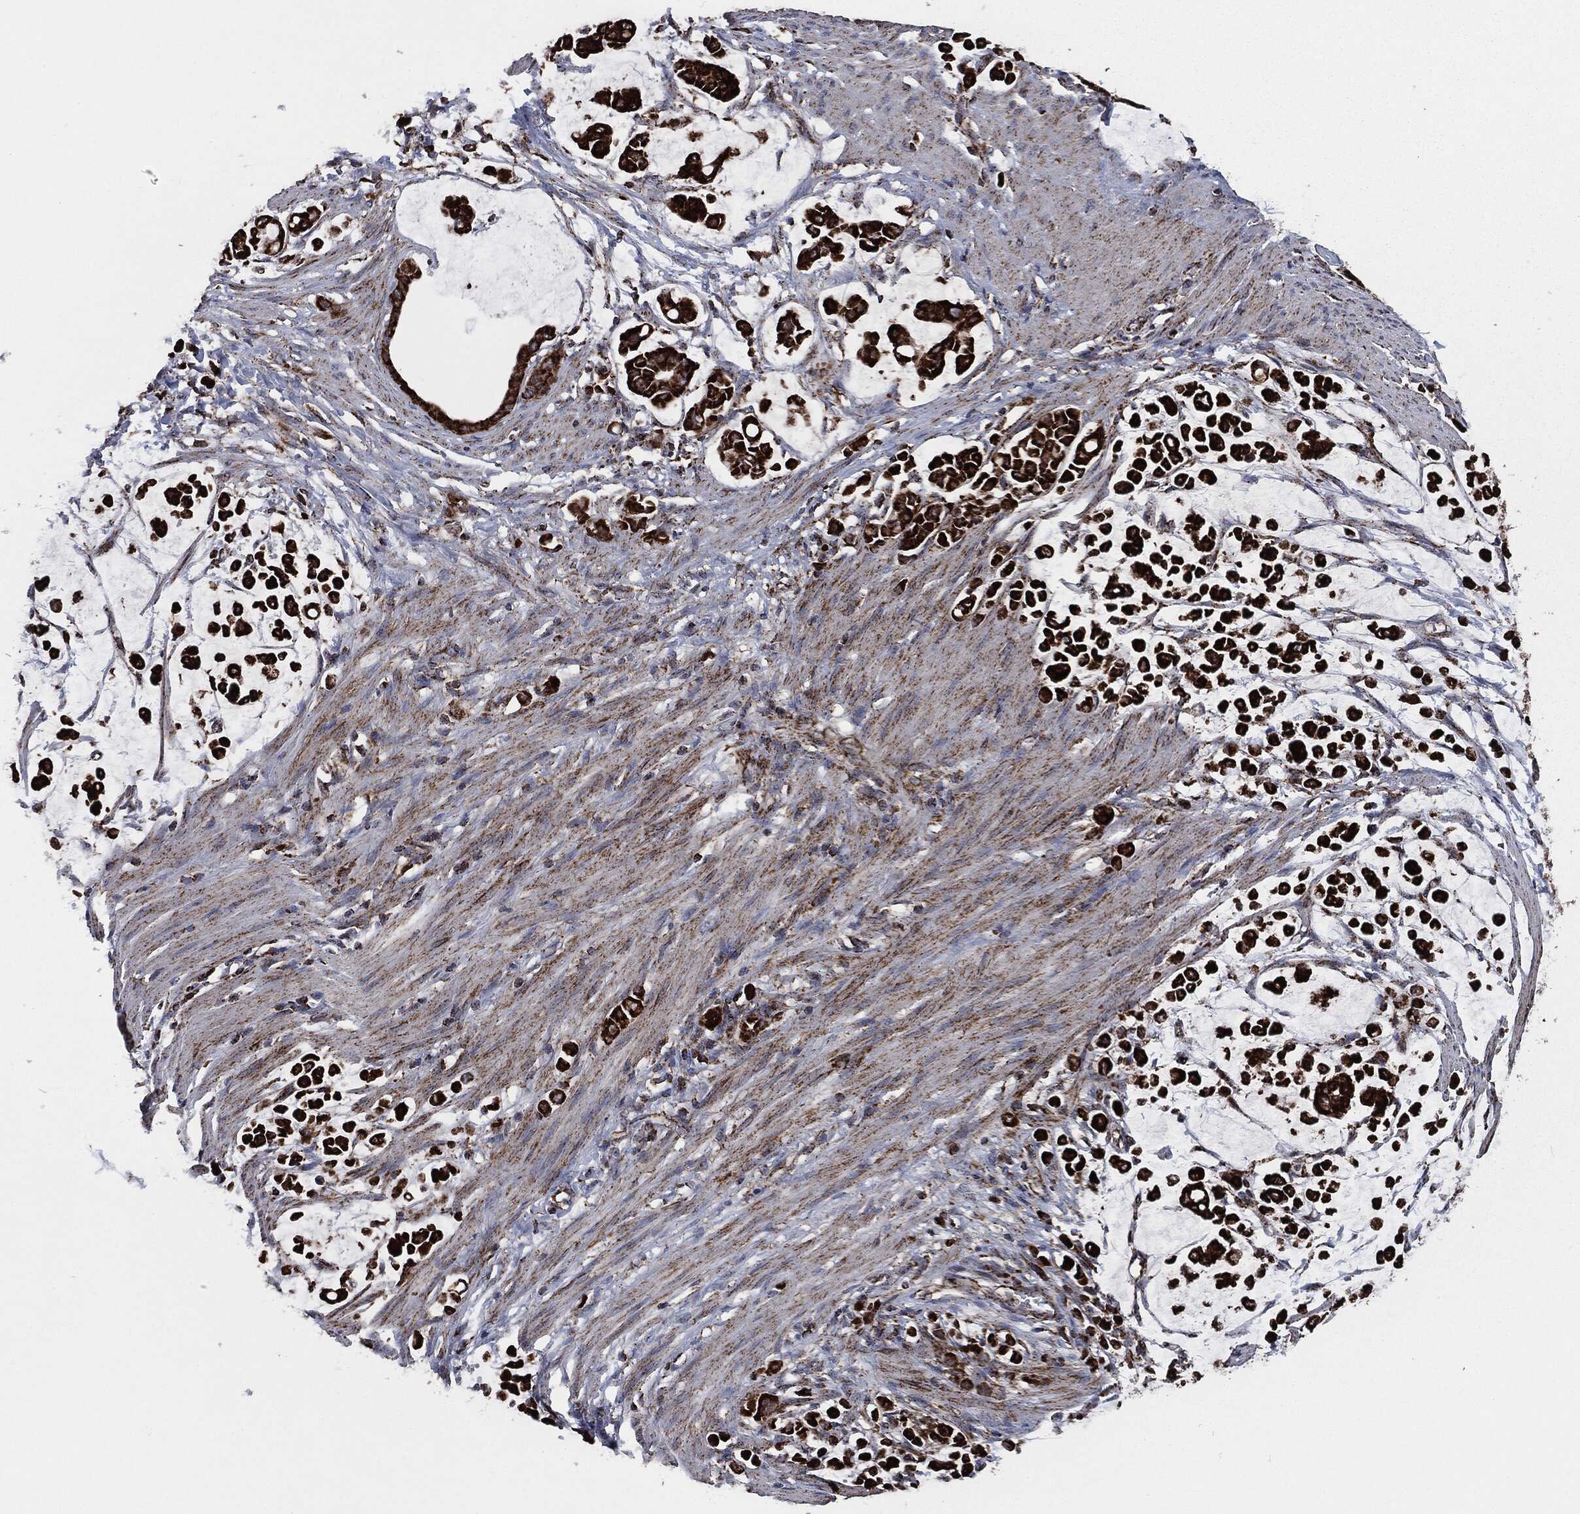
{"staining": {"intensity": "strong", "quantity": ">75%", "location": "cytoplasmic/membranous"}, "tissue": "stomach cancer", "cell_type": "Tumor cells", "image_type": "cancer", "snomed": [{"axis": "morphology", "description": "Adenocarcinoma, NOS"}, {"axis": "topography", "description": "Stomach"}], "caption": "Strong cytoplasmic/membranous staining is appreciated in about >75% of tumor cells in stomach cancer (adenocarcinoma).", "gene": "FH", "patient": {"sex": "male", "age": 82}}